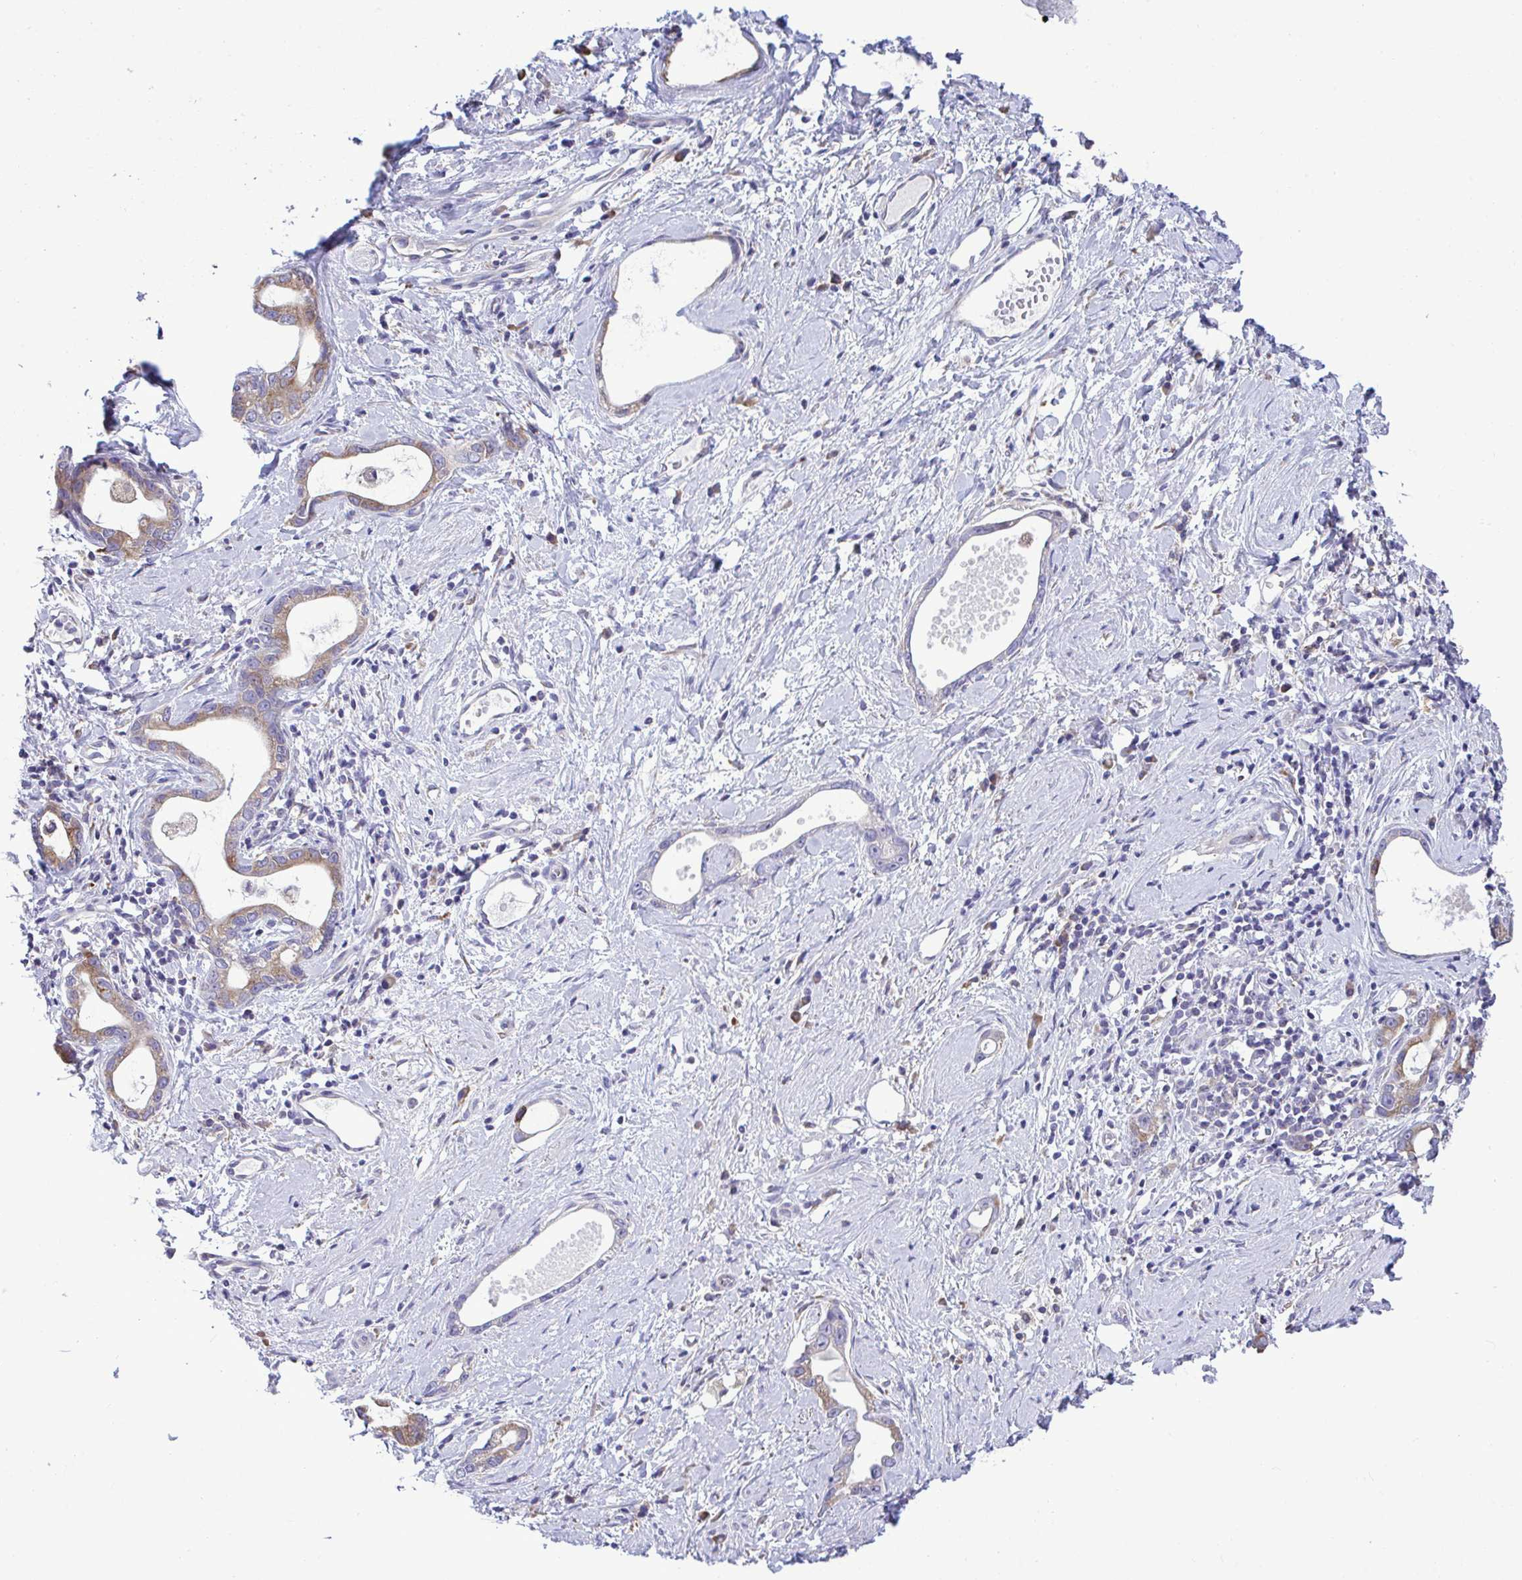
{"staining": {"intensity": "weak", "quantity": "25%-75%", "location": "cytoplasmic/membranous"}, "tissue": "stomach cancer", "cell_type": "Tumor cells", "image_type": "cancer", "snomed": [{"axis": "morphology", "description": "Adenocarcinoma, NOS"}, {"axis": "topography", "description": "Stomach"}], "caption": "Protein expression analysis of human stomach adenocarcinoma reveals weak cytoplasmic/membranous expression in about 25%-75% of tumor cells.", "gene": "PIGK", "patient": {"sex": "male", "age": 55}}